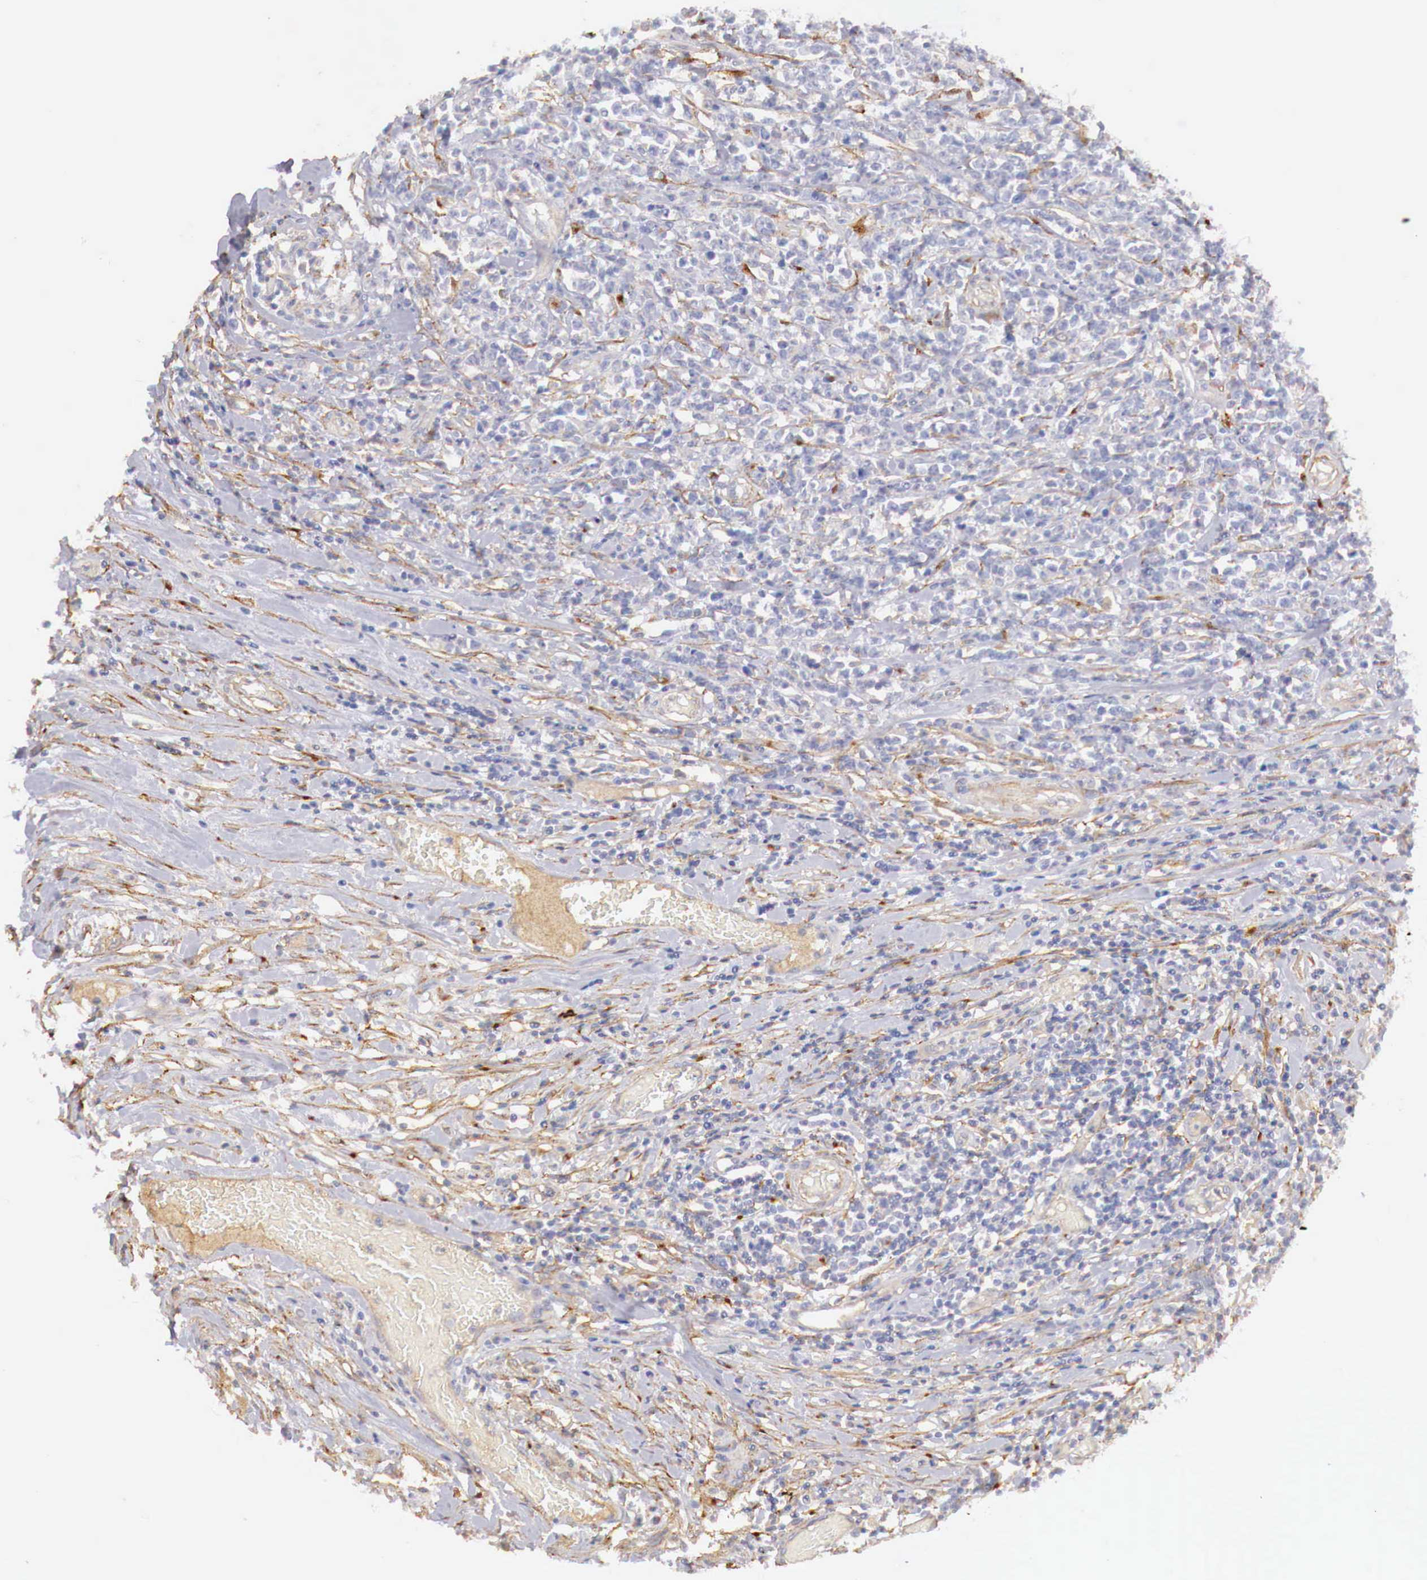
{"staining": {"intensity": "negative", "quantity": "none", "location": "none"}, "tissue": "lymphoma", "cell_type": "Tumor cells", "image_type": "cancer", "snomed": [{"axis": "morphology", "description": "Malignant lymphoma, non-Hodgkin's type, High grade"}, {"axis": "topography", "description": "Colon"}], "caption": "Protein analysis of malignant lymphoma, non-Hodgkin's type (high-grade) displays no significant staining in tumor cells. (DAB (3,3'-diaminobenzidine) IHC visualized using brightfield microscopy, high magnification).", "gene": "KLHDC7B", "patient": {"sex": "male", "age": 82}}